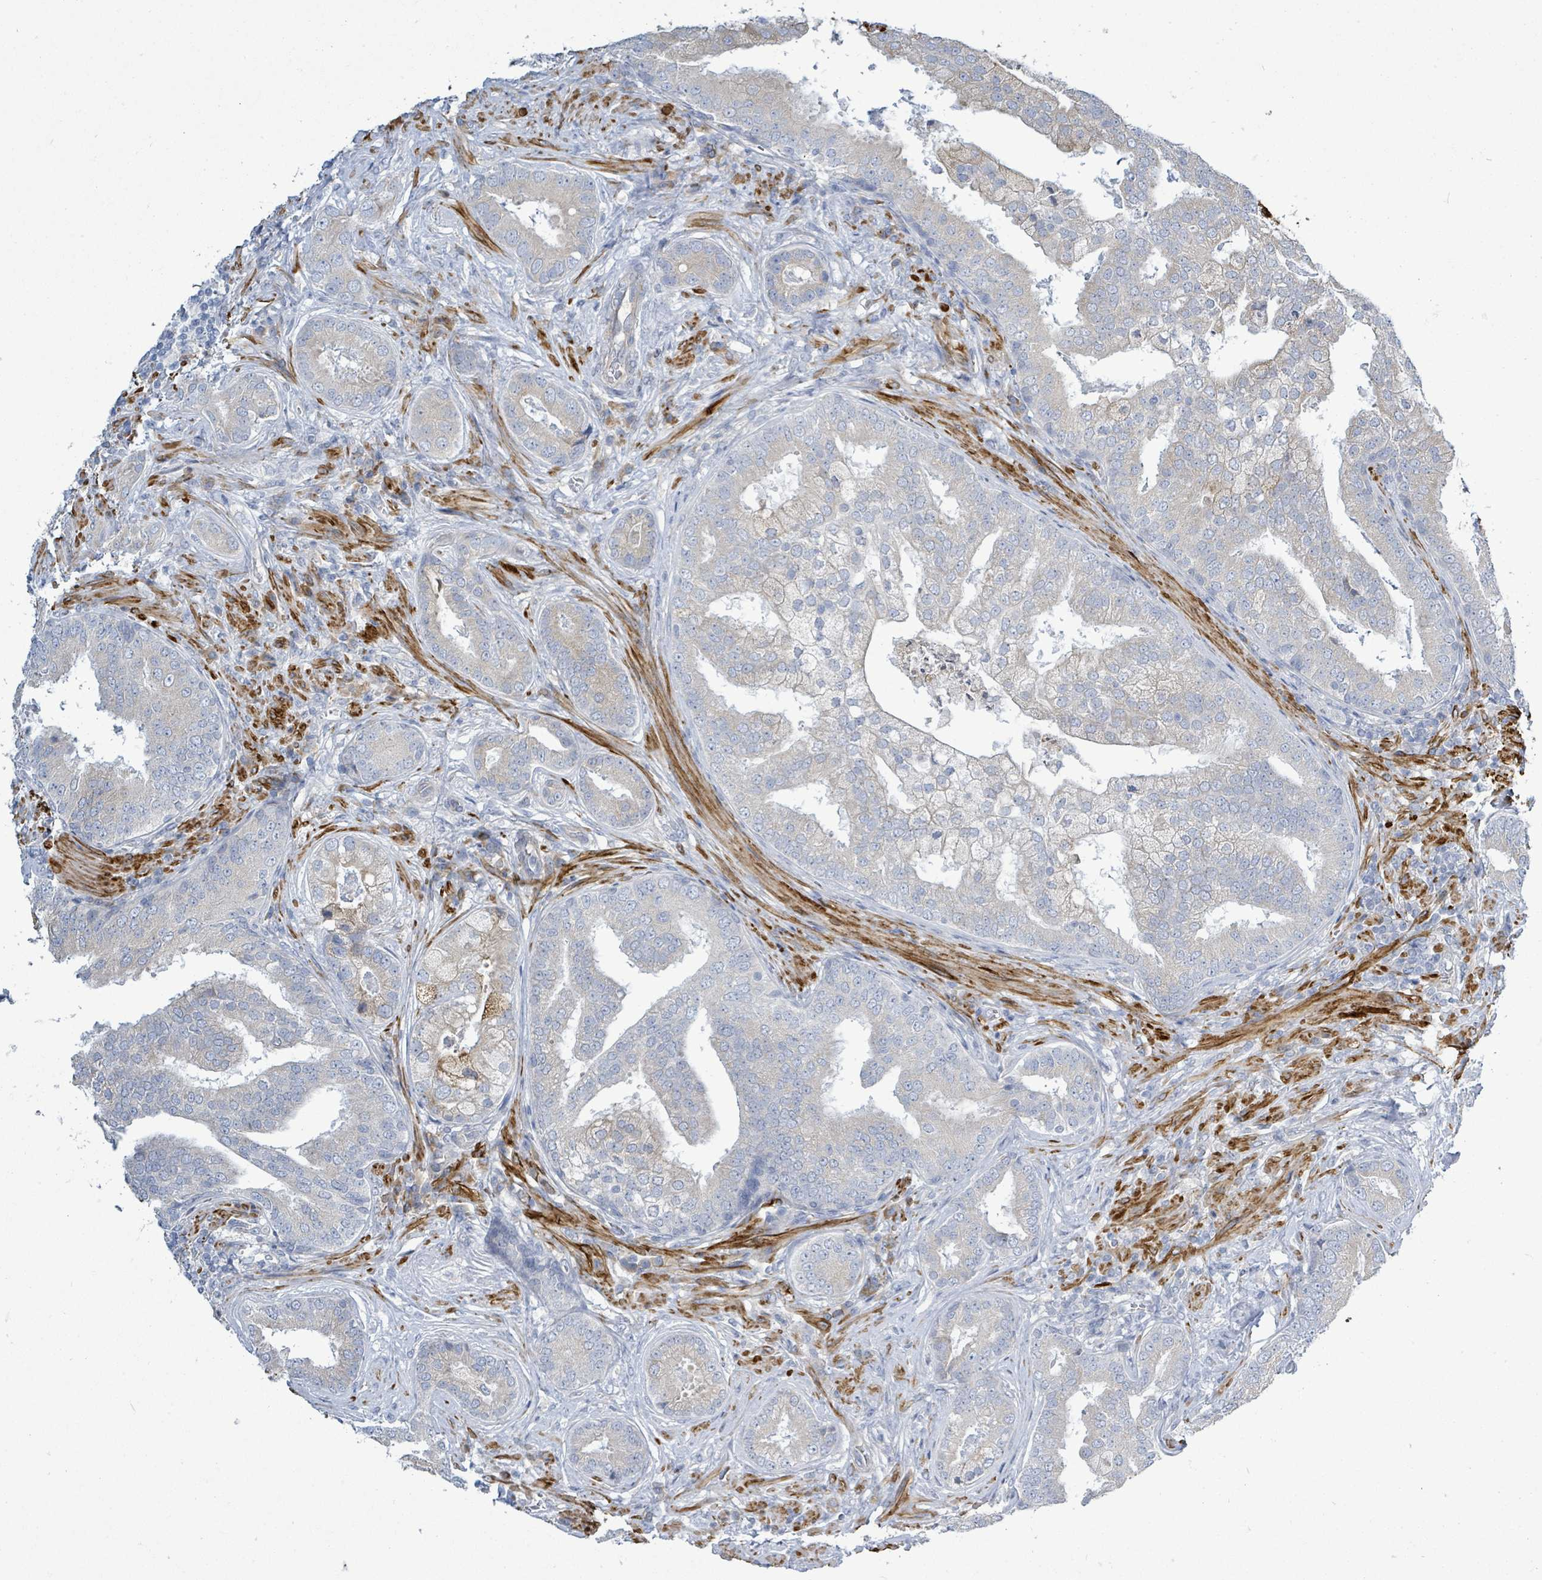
{"staining": {"intensity": "strong", "quantity": "<25%", "location": "cytoplasmic/membranous"}, "tissue": "prostate cancer", "cell_type": "Tumor cells", "image_type": "cancer", "snomed": [{"axis": "morphology", "description": "Adenocarcinoma, High grade"}, {"axis": "topography", "description": "Prostate"}], "caption": "A high-resolution histopathology image shows immunohistochemistry (IHC) staining of adenocarcinoma (high-grade) (prostate), which exhibits strong cytoplasmic/membranous staining in about <25% of tumor cells.", "gene": "SIRPB1", "patient": {"sex": "male", "age": 55}}